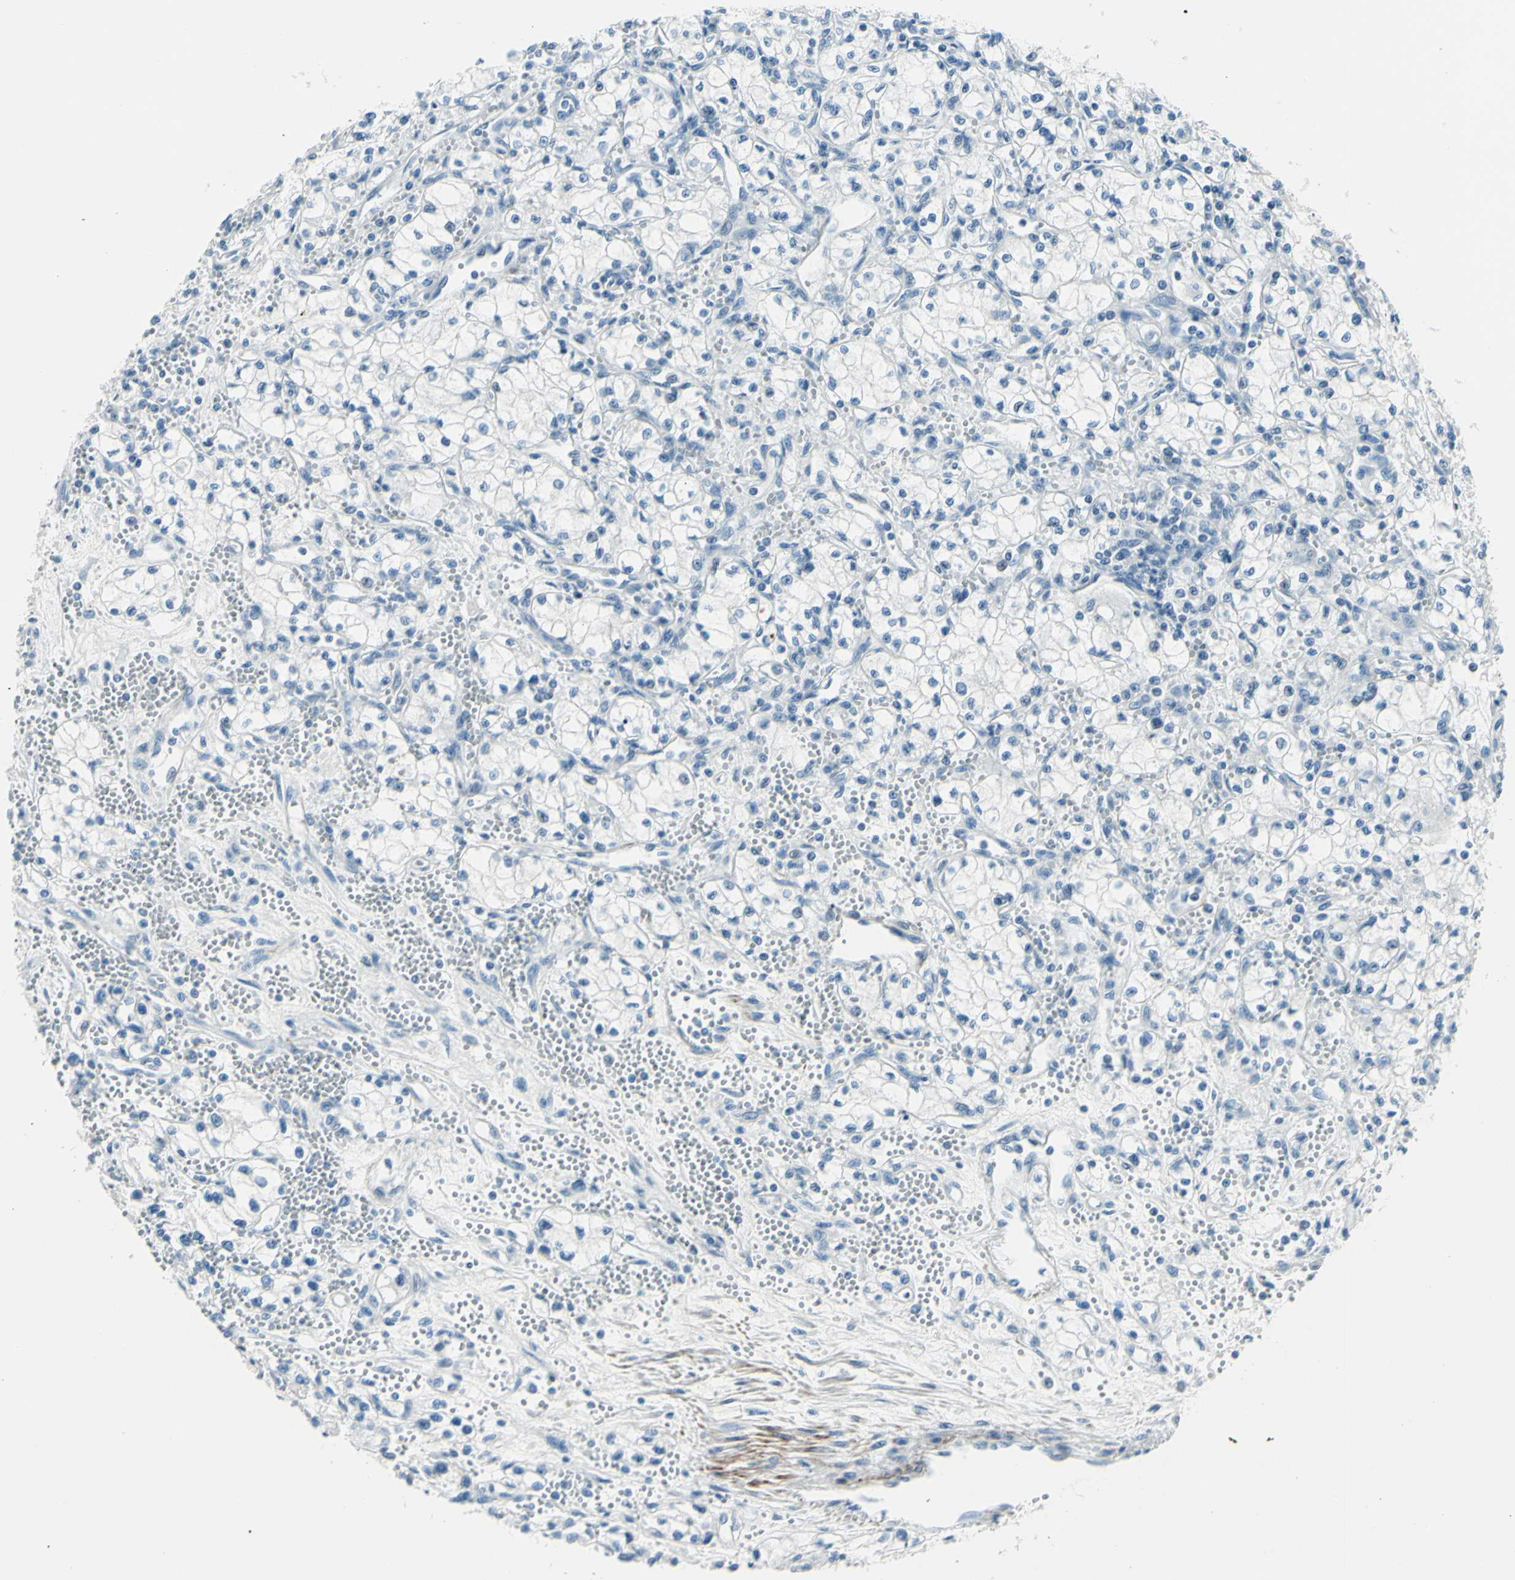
{"staining": {"intensity": "negative", "quantity": "none", "location": "none"}, "tissue": "renal cancer", "cell_type": "Tumor cells", "image_type": "cancer", "snomed": [{"axis": "morphology", "description": "Normal tissue, NOS"}, {"axis": "morphology", "description": "Adenocarcinoma, NOS"}, {"axis": "topography", "description": "Kidney"}], "caption": "This is an immunohistochemistry histopathology image of human renal cancer. There is no expression in tumor cells.", "gene": "CDH15", "patient": {"sex": "male", "age": 59}}